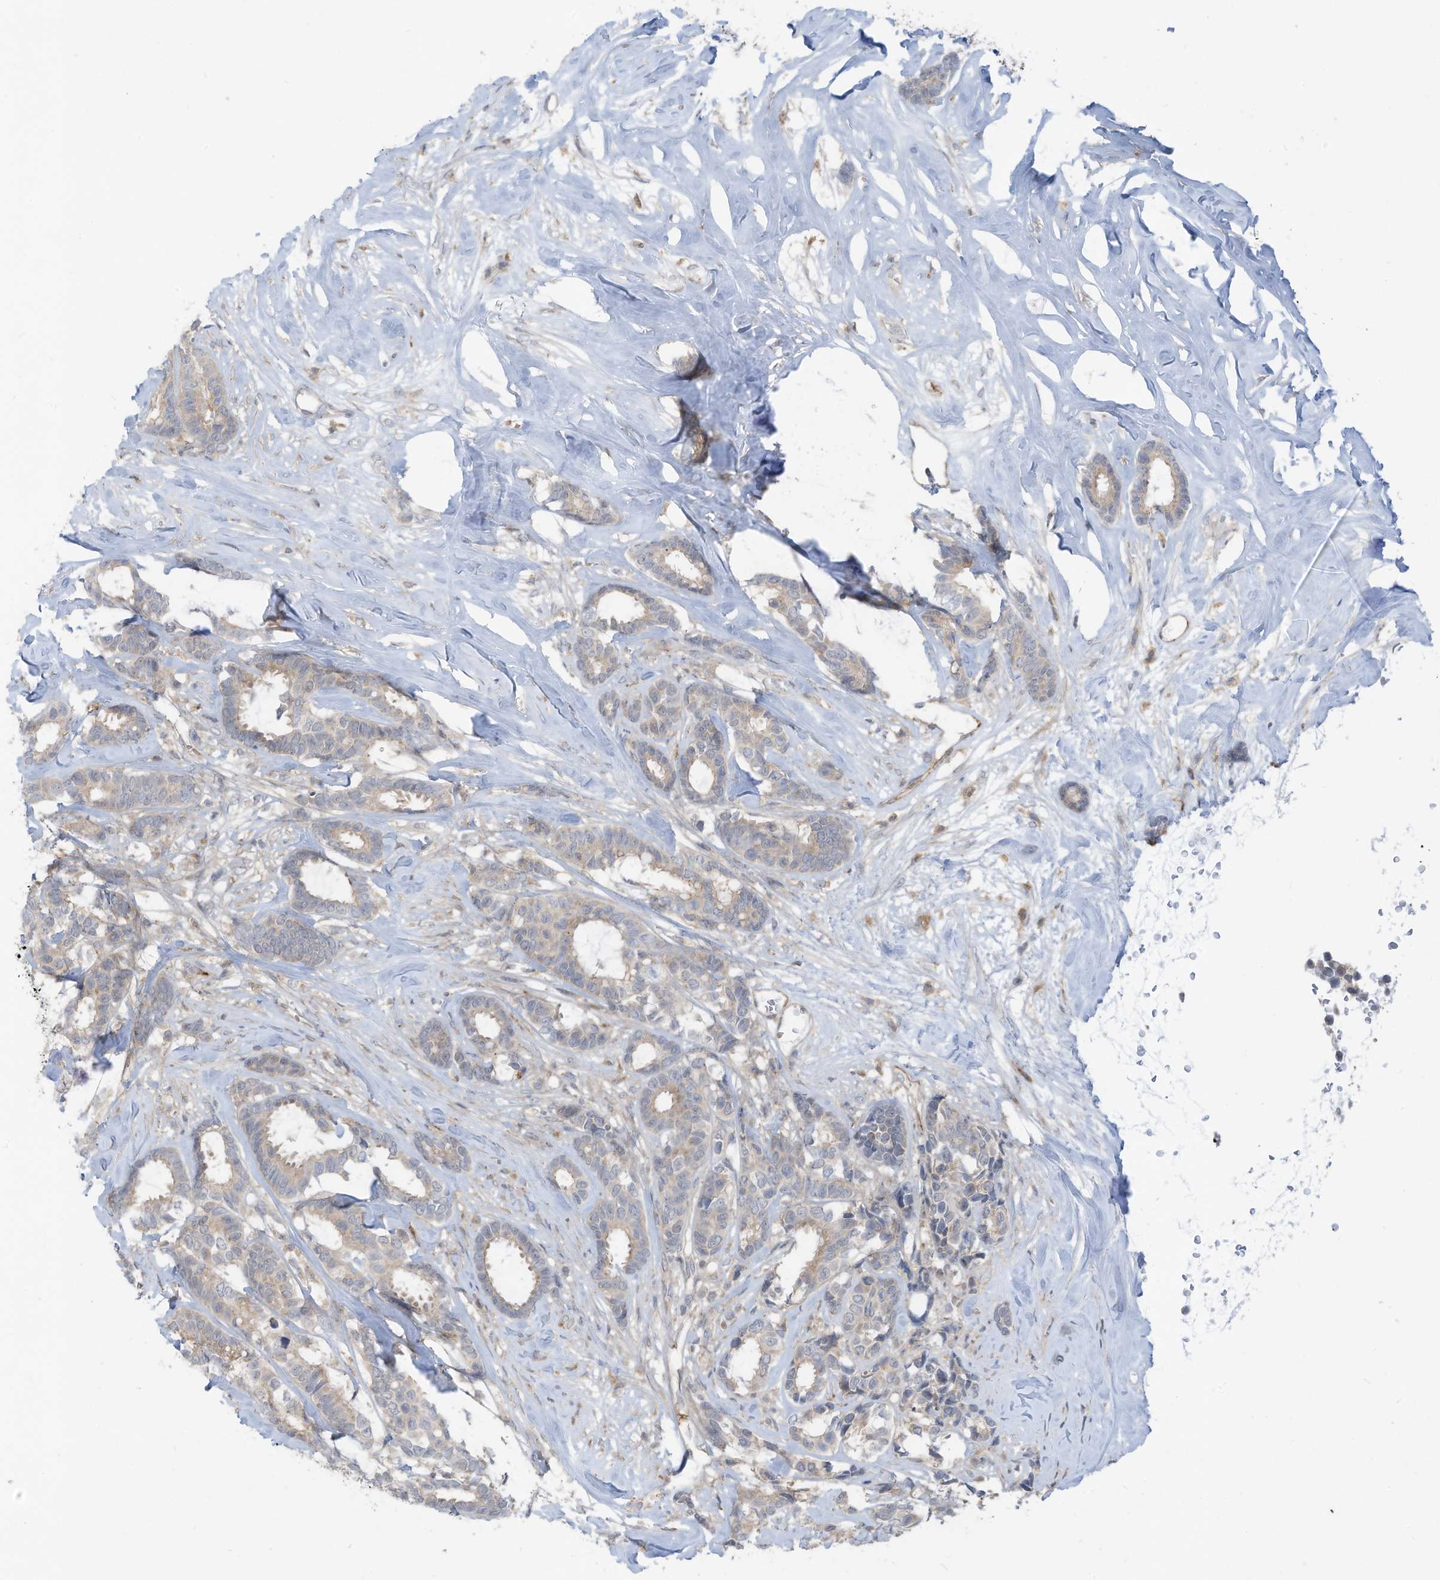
{"staining": {"intensity": "weak", "quantity": "<25%", "location": "cytoplasmic/membranous"}, "tissue": "breast cancer", "cell_type": "Tumor cells", "image_type": "cancer", "snomed": [{"axis": "morphology", "description": "Duct carcinoma"}, {"axis": "topography", "description": "Breast"}], "caption": "A high-resolution photomicrograph shows IHC staining of breast cancer, which demonstrates no significant positivity in tumor cells.", "gene": "DZIP3", "patient": {"sex": "female", "age": 87}}